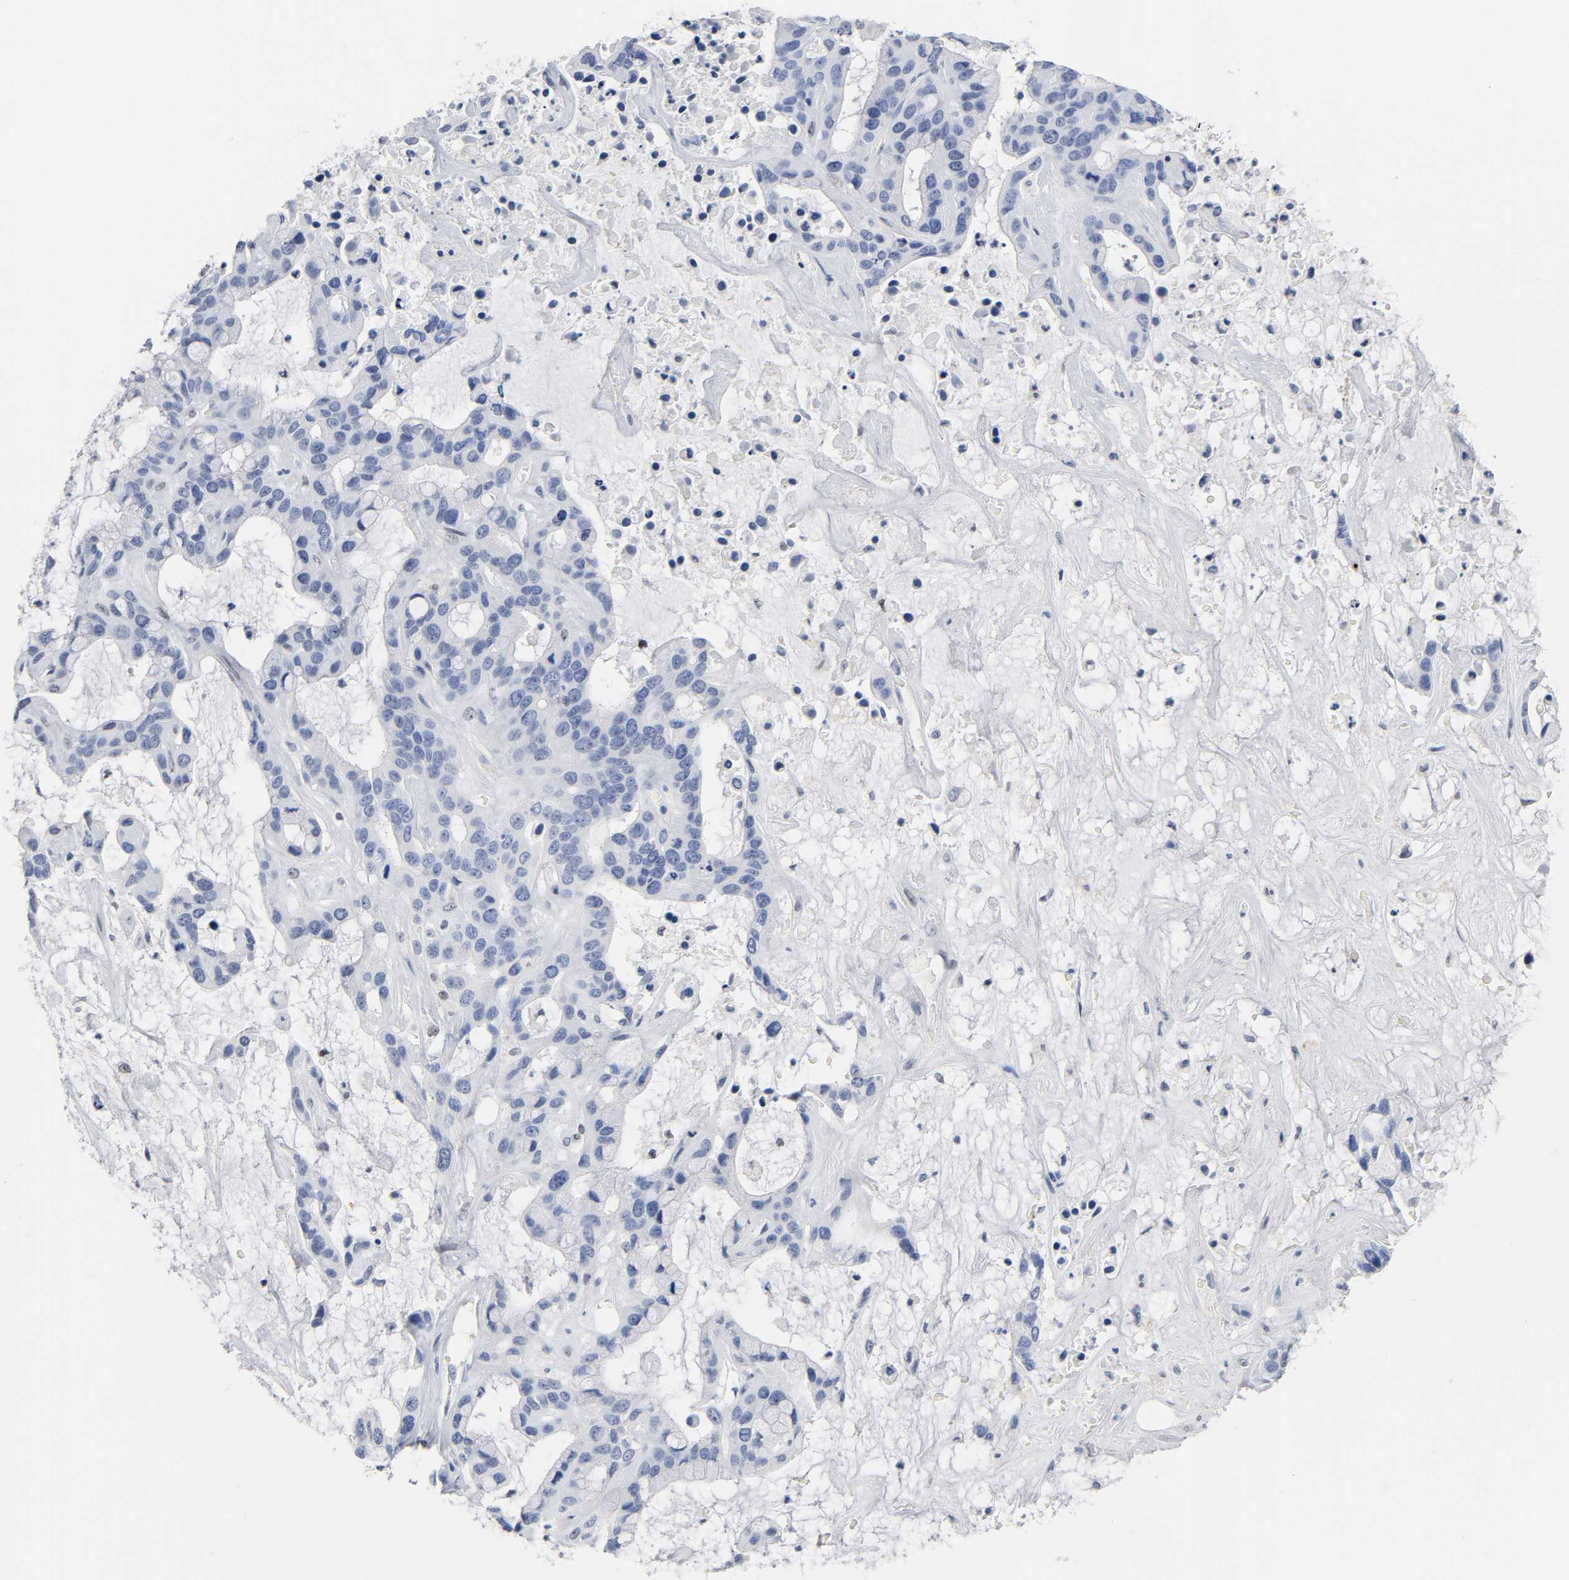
{"staining": {"intensity": "negative", "quantity": "none", "location": "none"}, "tissue": "liver cancer", "cell_type": "Tumor cells", "image_type": "cancer", "snomed": [{"axis": "morphology", "description": "Cholangiocarcinoma"}, {"axis": "topography", "description": "Liver"}], "caption": "This is an IHC histopathology image of liver cancer. There is no positivity in tumor cells.", "gene": "NAB2", "patient": {"sex": "female", "age": 65}}